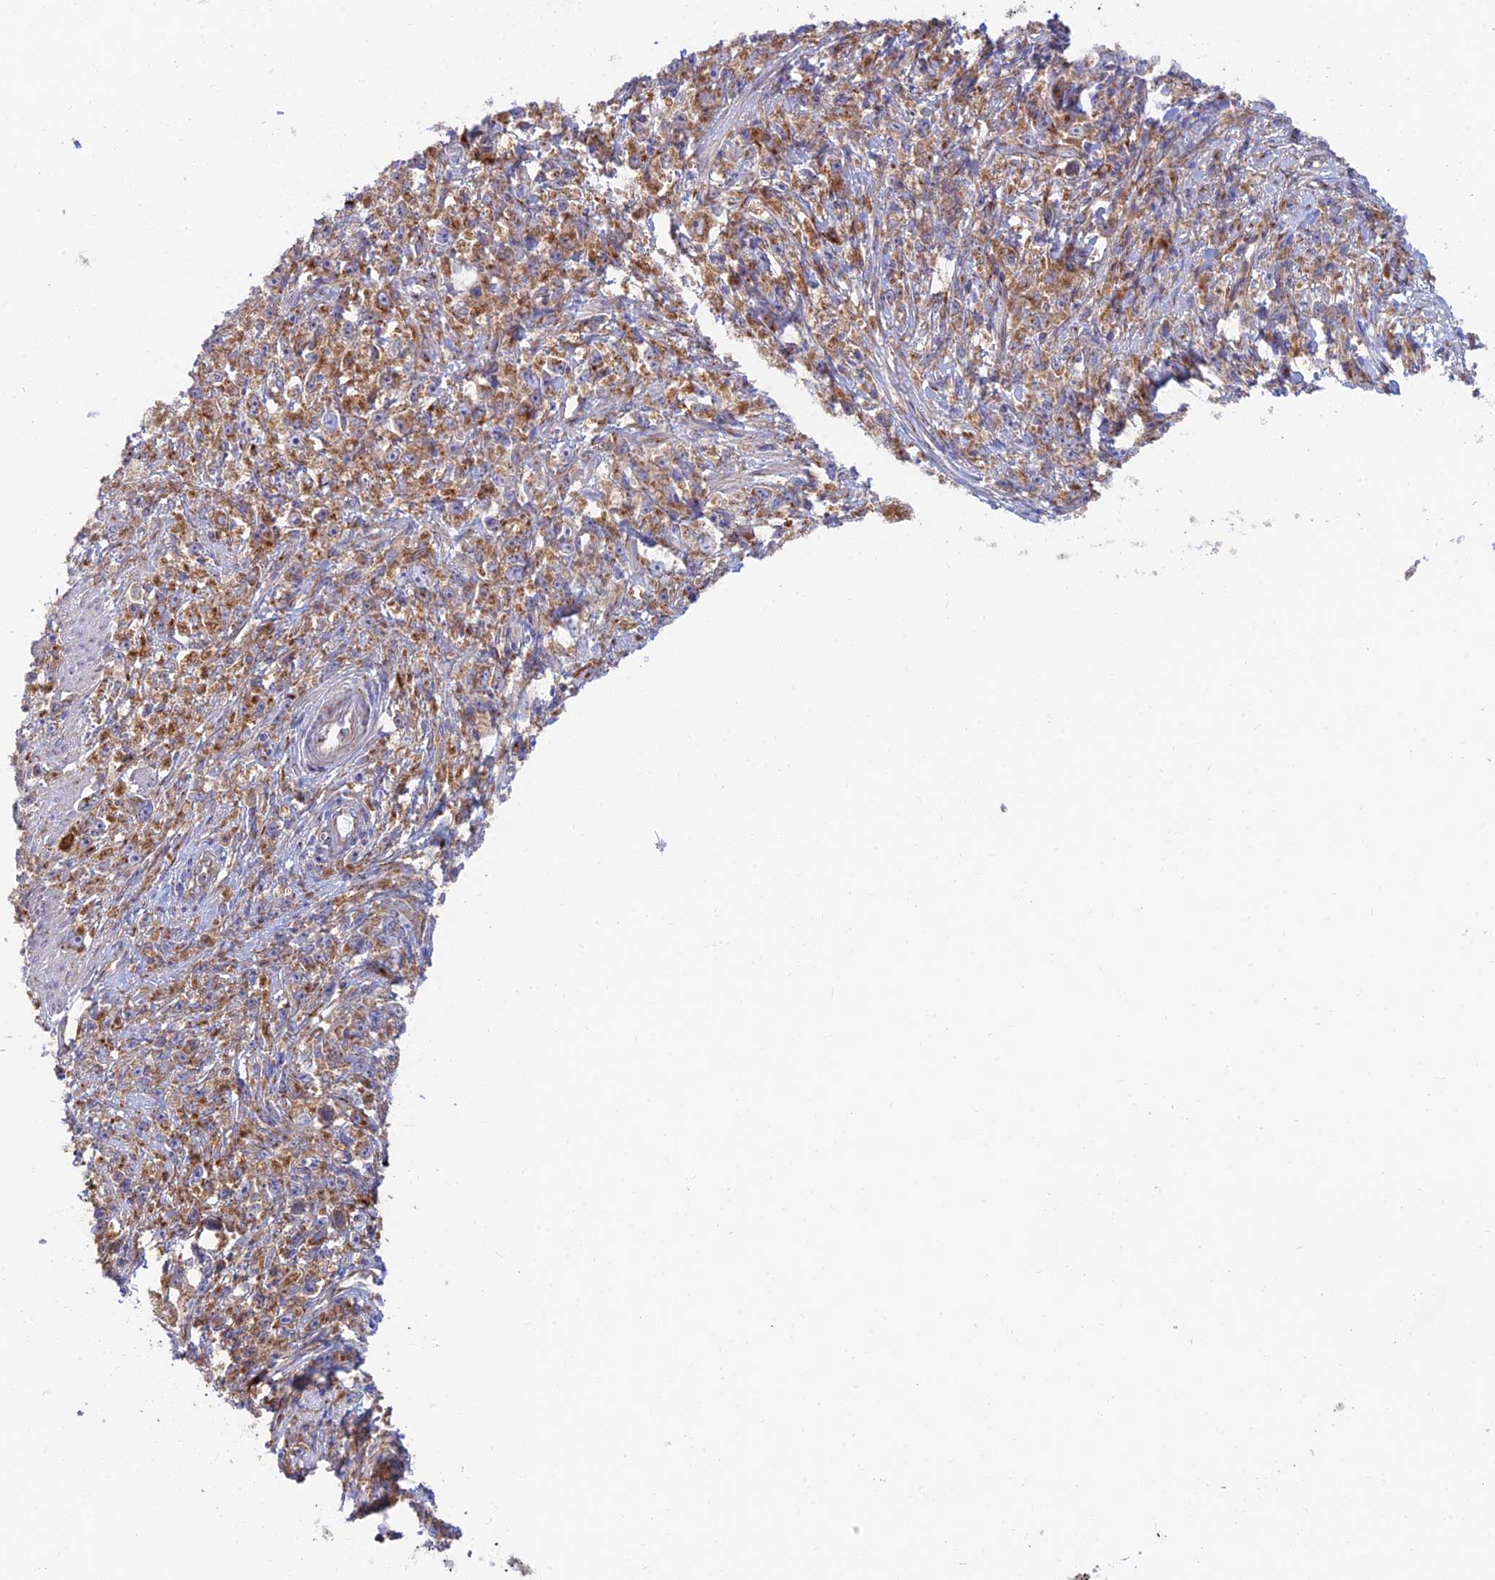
{"staining": {"intensity": "moderate", "quantity": ">75%", "location": "cytoplasmic/membranous"}, "tissue": "stomach cancer", "cell_type": "Tumor cells", "image_type": "cancer", "snomed": [{"axis": "morphology", "description": "Adenocarcinoma, NOS"}, {"axis": "topography", "description": "Stomach"}], "caption": "DAB immunohistochemical staining of stomach cancer (adenocarcinoma) shows moderate cytoplasmic/membranous protein expression in about >75% of tumor cells. (DAB (3,3'-diaminobenzidine) = brown stain, brightfield microscopy at high magnification).", "gene": "GOLGA3", "patient": {"sex": "female", "age": 59}}